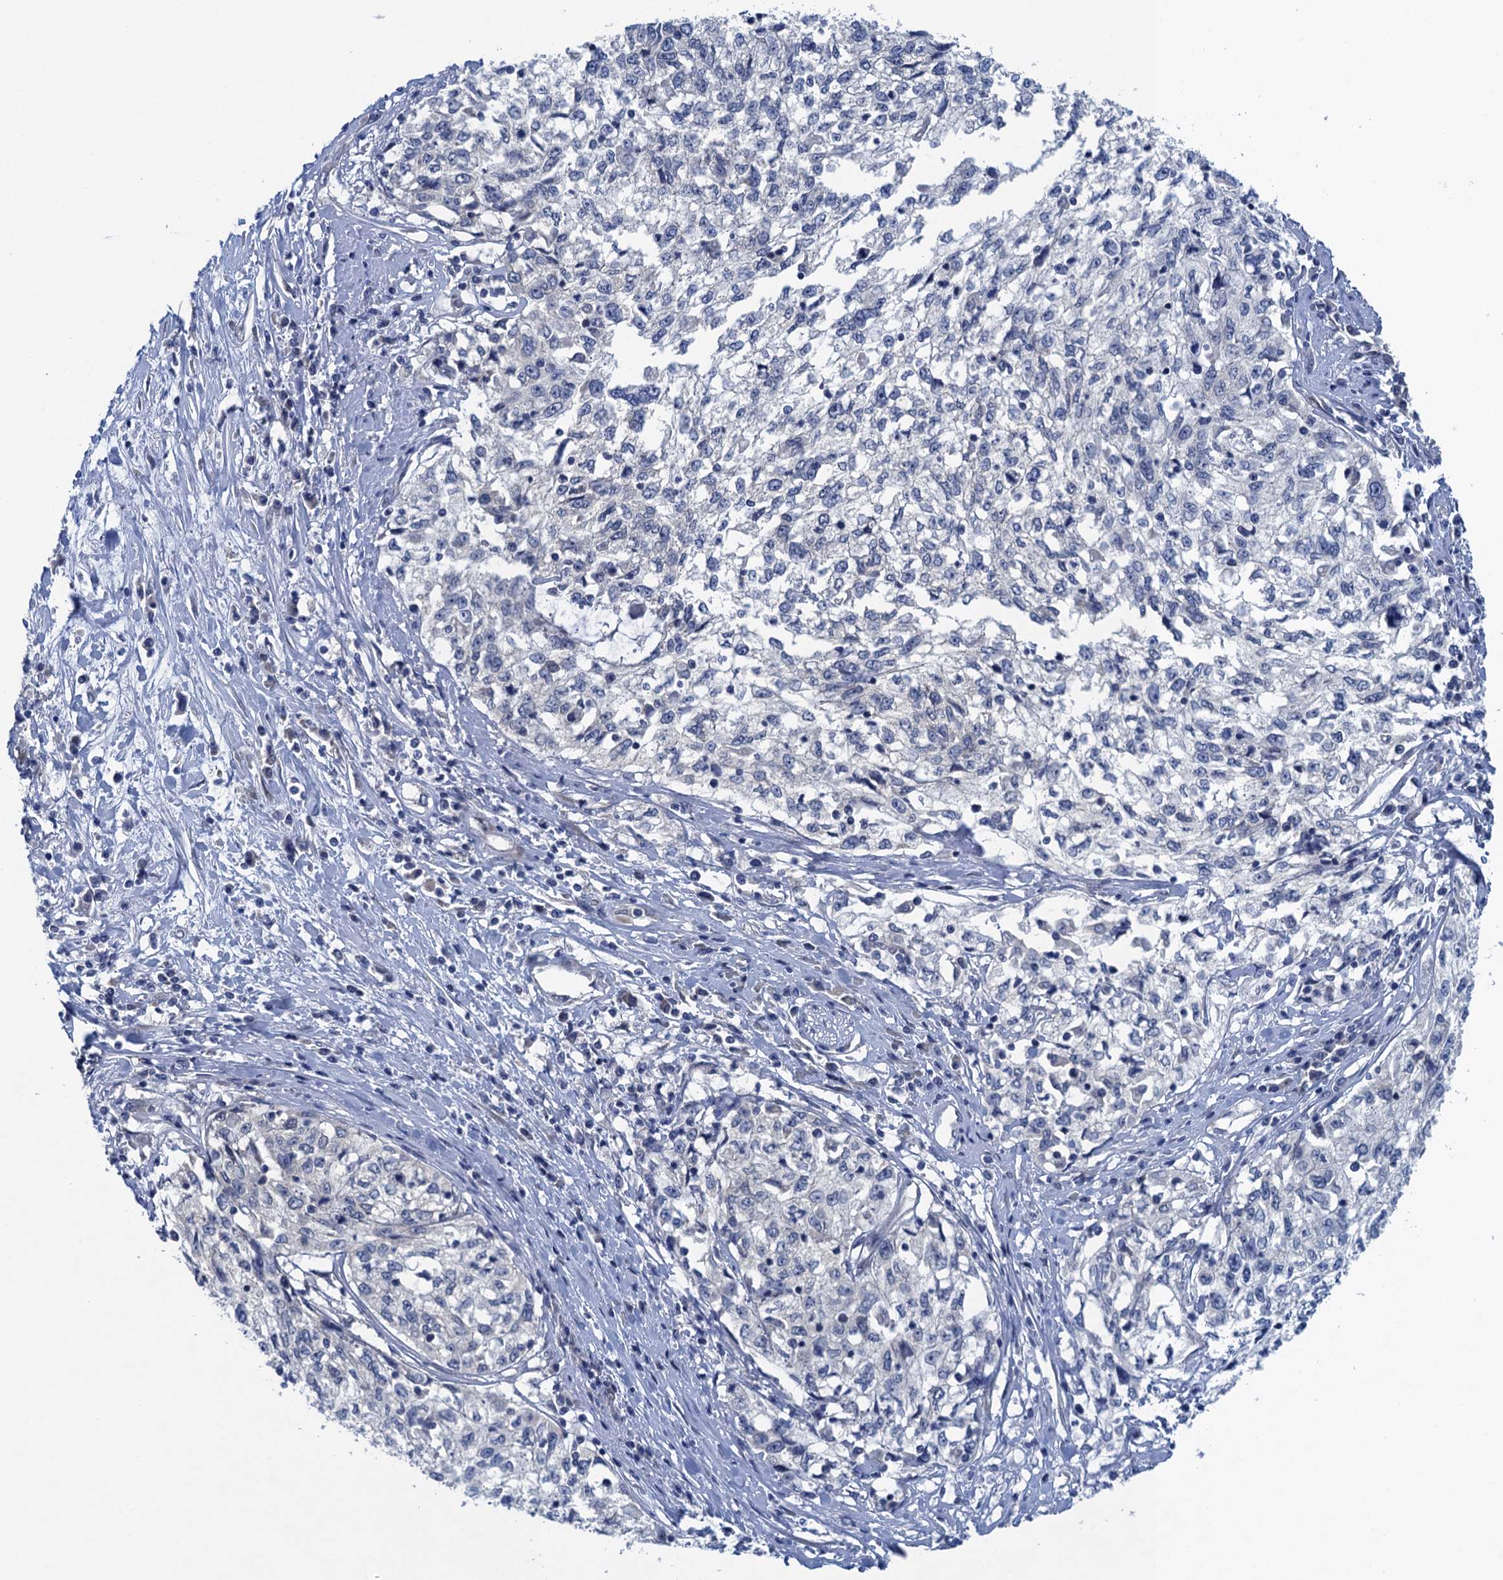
{"staining": {"intensity": "negative", "quantity": "none", "location": "none"}, "tissue": "cervical cancer", "cell_type": "Tumor cells", "image_type": "cancer", "snomed": [{"axis": "morphology", "description": "Squamous cell carcinoma, NOS"}, {"axis": "topography", "description": "Cervix"}], "caption": "The image reveals no staining of tumor cells in cervical cancer.", "gene": "CTU2", "patient": {"sex": "female", "age": 57}}